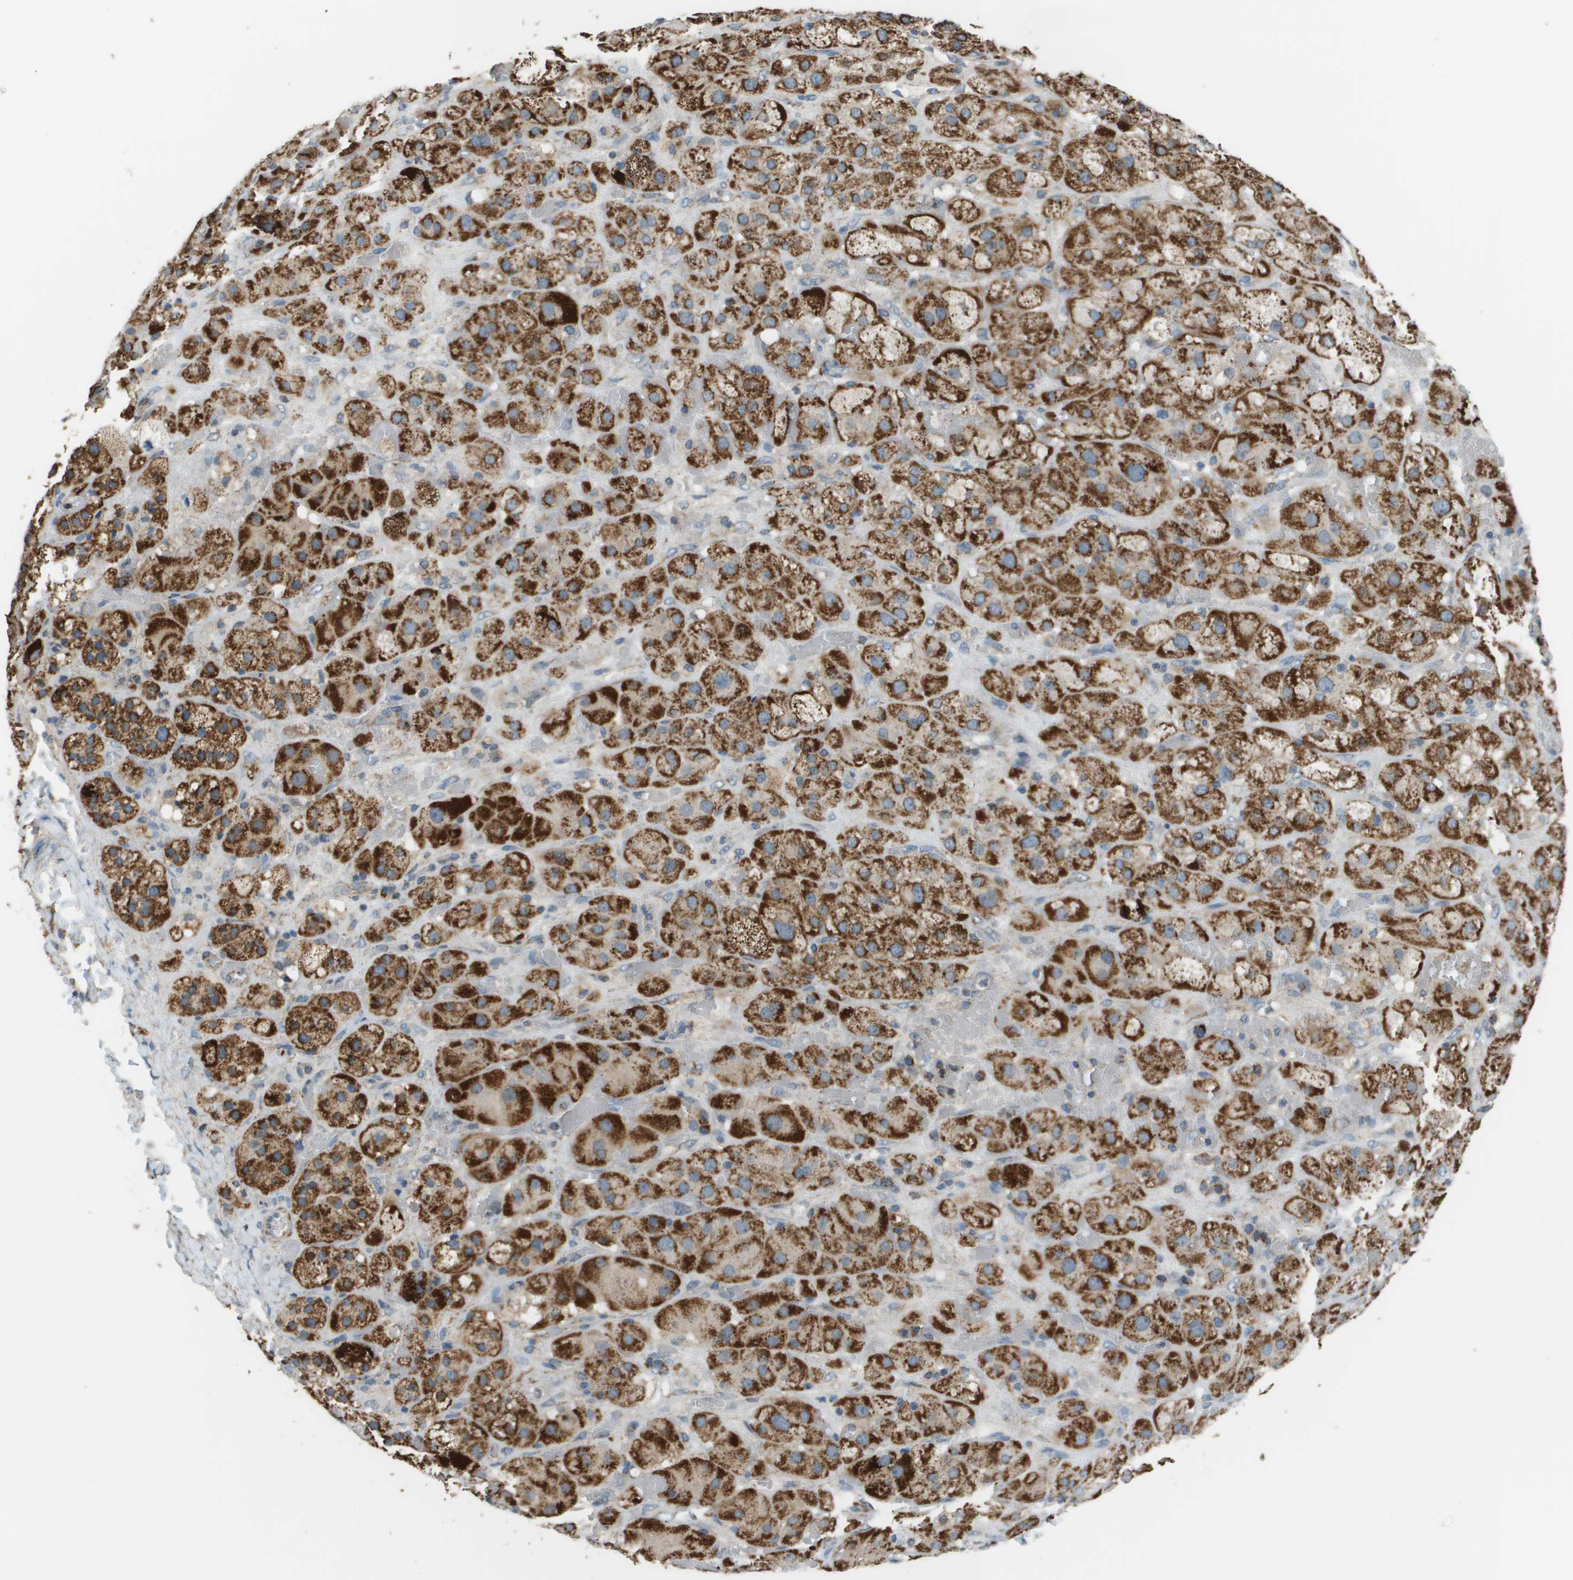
{"staining": {"intensity": "strong", "quantity": ">75%", "location": "cytoplasmic/membranous"}, "tissue": "adrenal gland", "cell_type": "Glandular cells", "image_type": "normal", "snomed": [{"axis": "morphology", "description": "Normal tissue, NOS"}, {"axis": "topography", "description": "Adrenal gland"}], "caption": "Immunohistochemistry (IHC) of benign human adrenal gland reveals high levels of strong cytoplasmic/membranous positivity in approximately >75% of glandular cells.", "gene": "FH", "patient": {"sex": "female", "age": 47}}